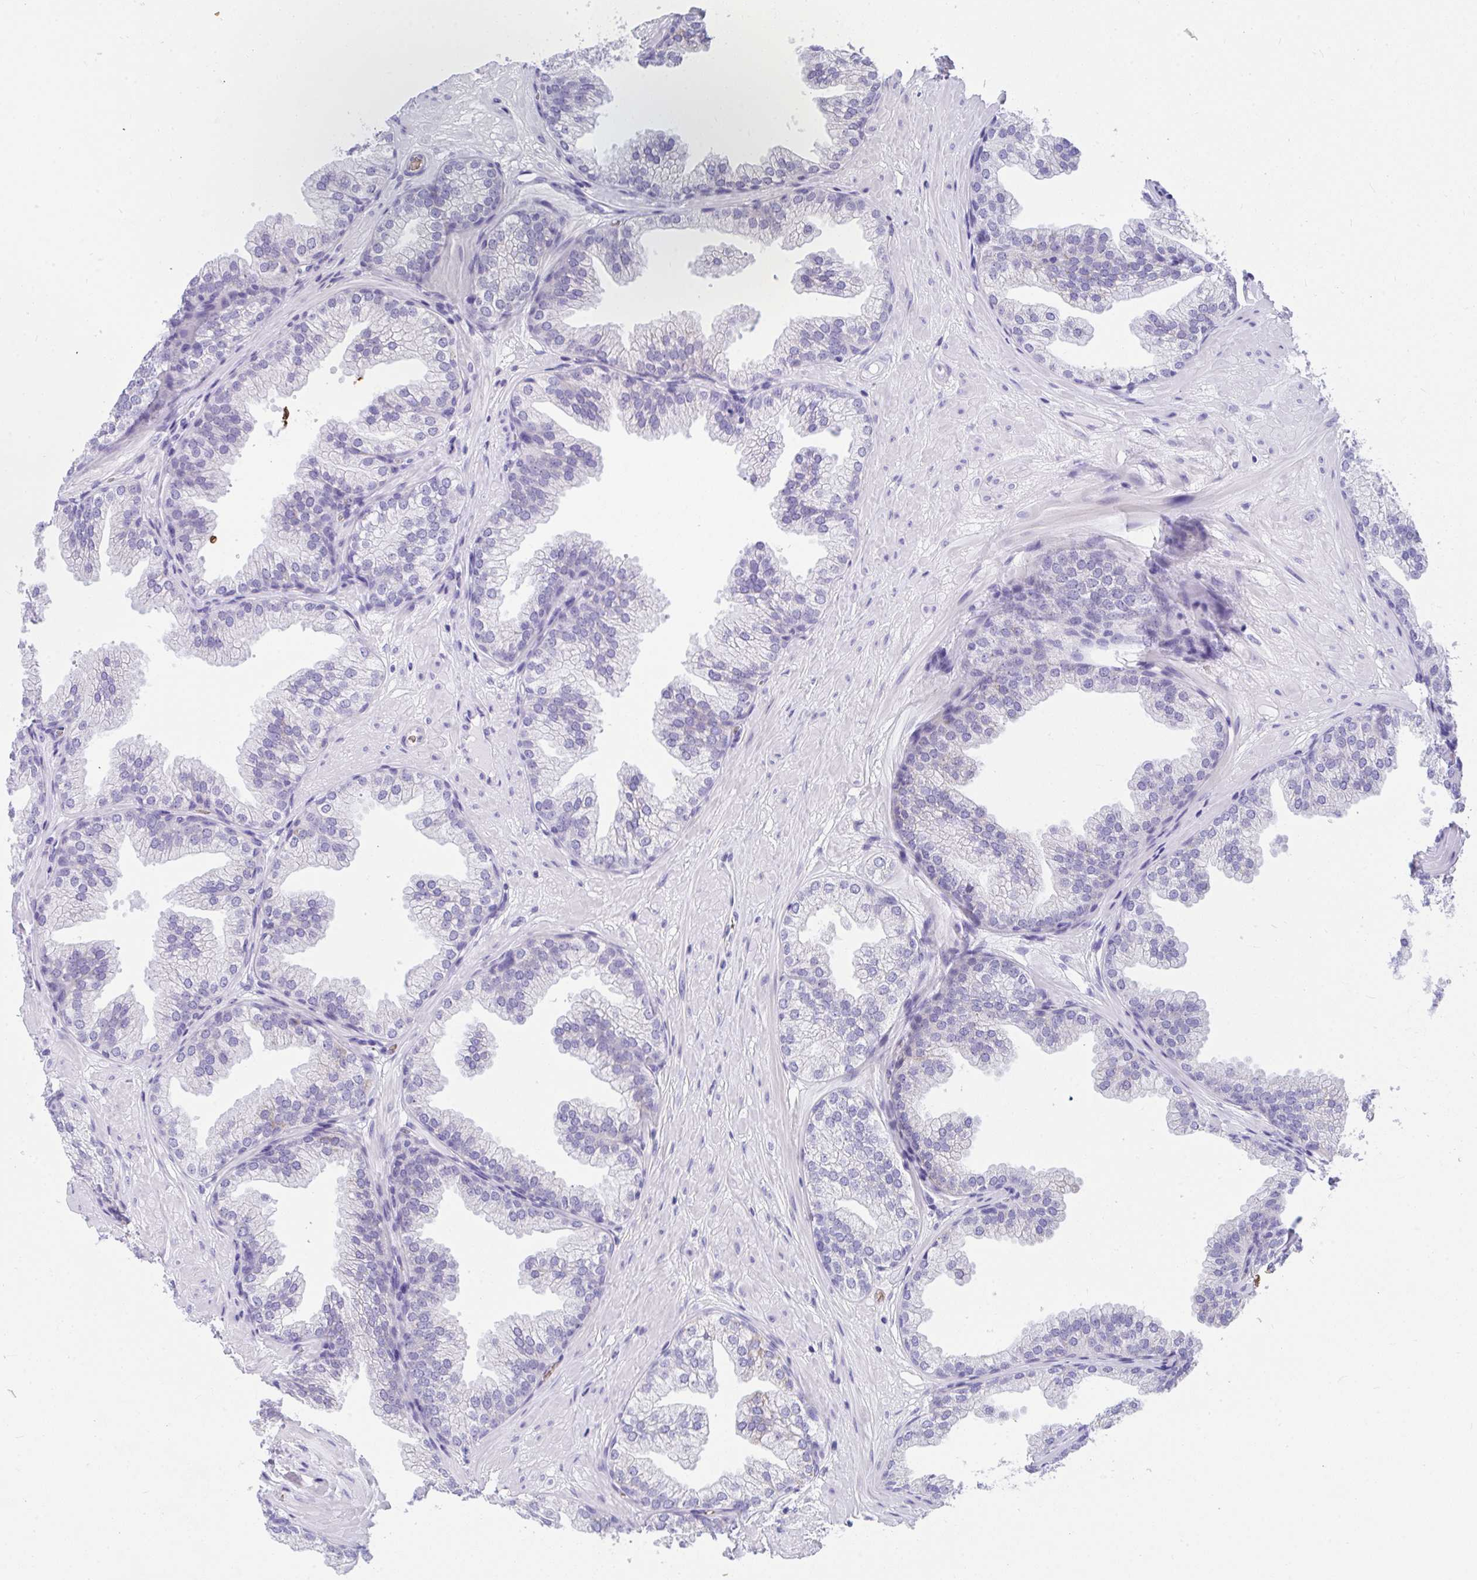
{"staining": {"intensity": "negative", "quantity": "none", "location": "none"}, "tissue": "prostate", "cell_type": "Glandular cells", "image_type": "normal", "snomed": [{"axis": "morphology", "description": "Normal tissue, NOS"}, {"axis": "topography", "description": "Prostate"}], "caption": "Immunohistochemistry of unremarkable prostate displays no positivity in glandular cells. (Brightfield microscopy of DAB (3,3'-diaminobenzidine) IHC at high magnification).", "gene": "ANK1", "patient": {"sex": "male", "age": 37}}